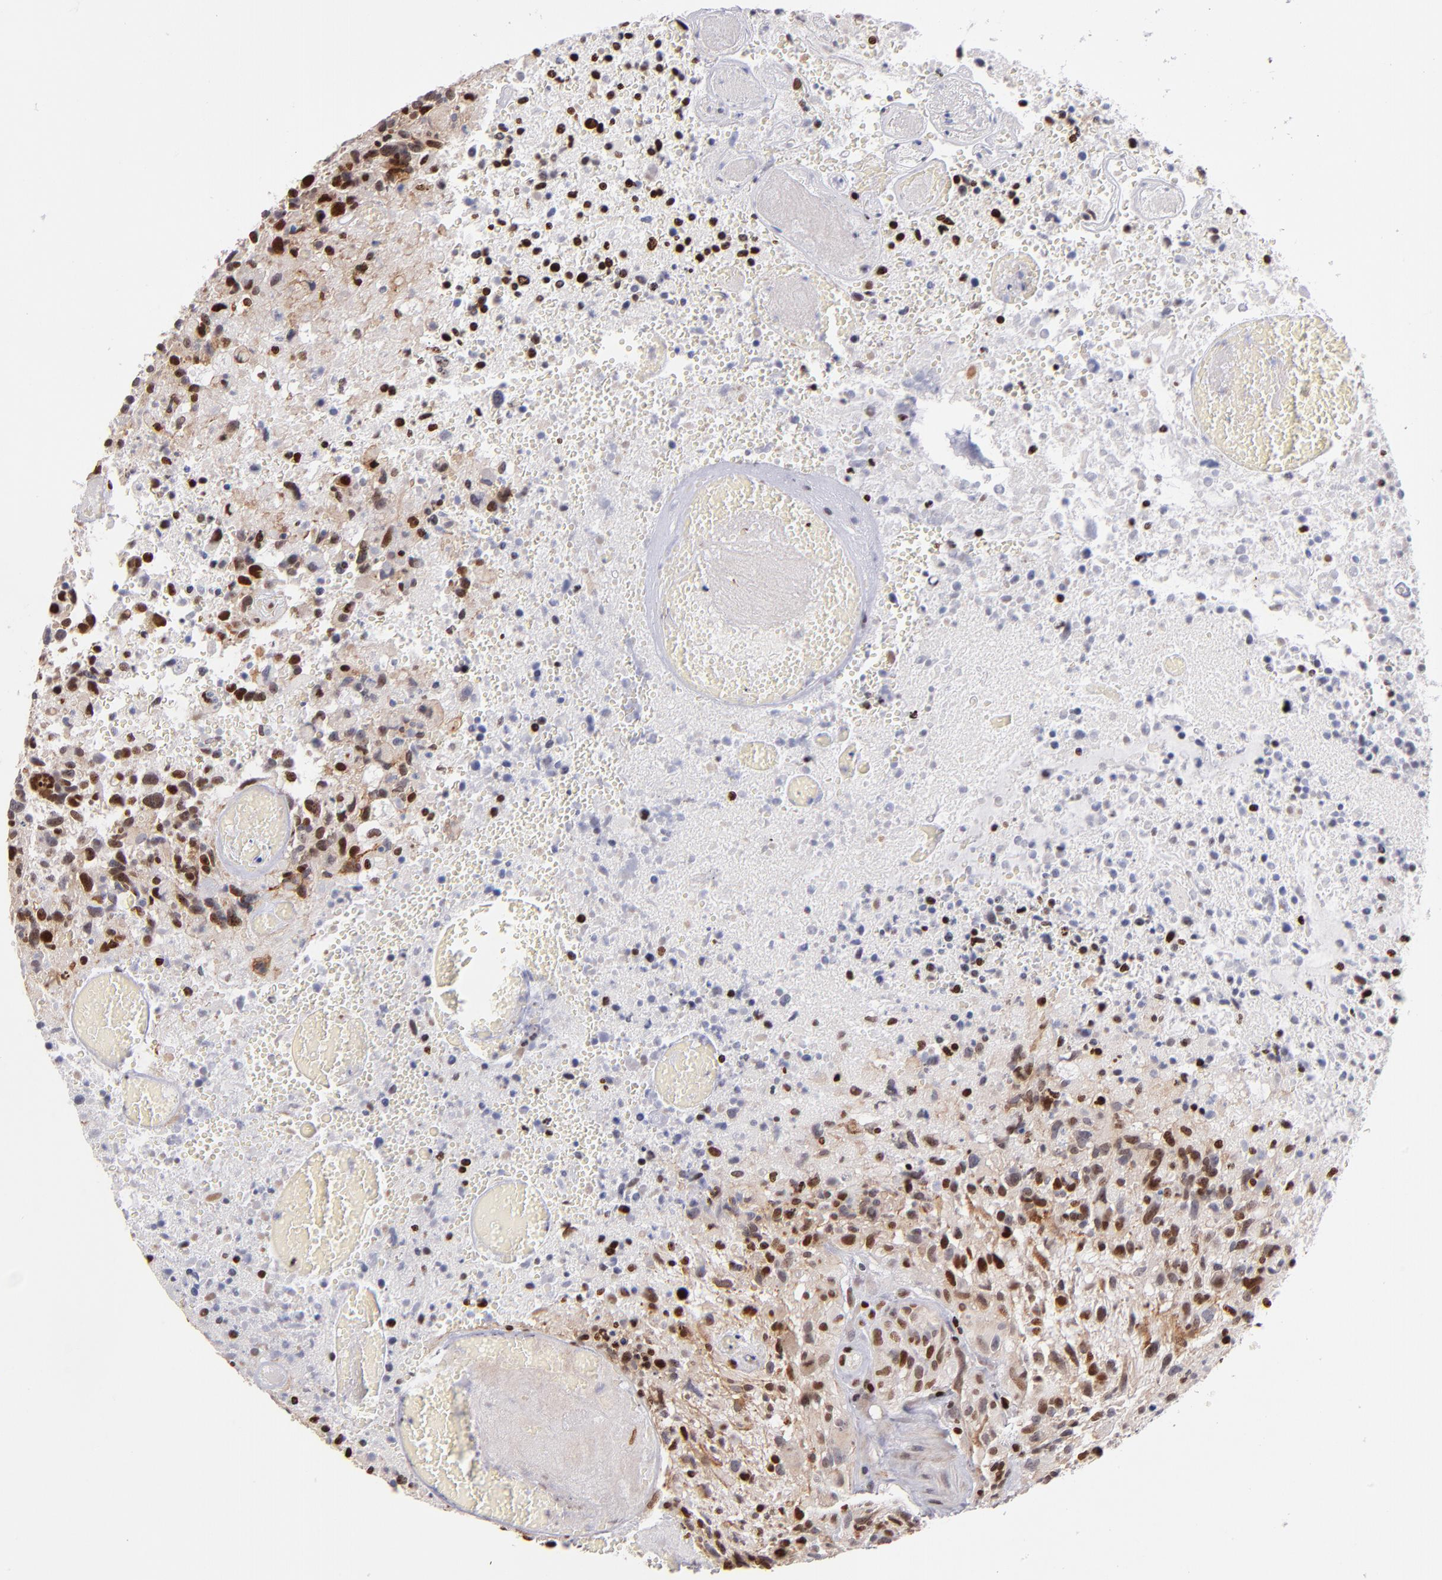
{"staining": {"intensity": "strong", "quantity": "25%-75%", "location": "nuclear"}, "tissue": "glioma", "cell_type": "Tumor cells", "image_type": "cancer", "snomed": [{"axis": "morphology", "description": "Glioma, malignant, High grade"}, {"axis": "topography", "description": "Brain"}], "caption": "High-power microscopy captured an immunohistochemistry image of glioma, revealing strong nuclear staining in approximately 25%-75% of tumor cells.", "gene": "POLA1", "patient": {"sex": "male", "age": 72}}